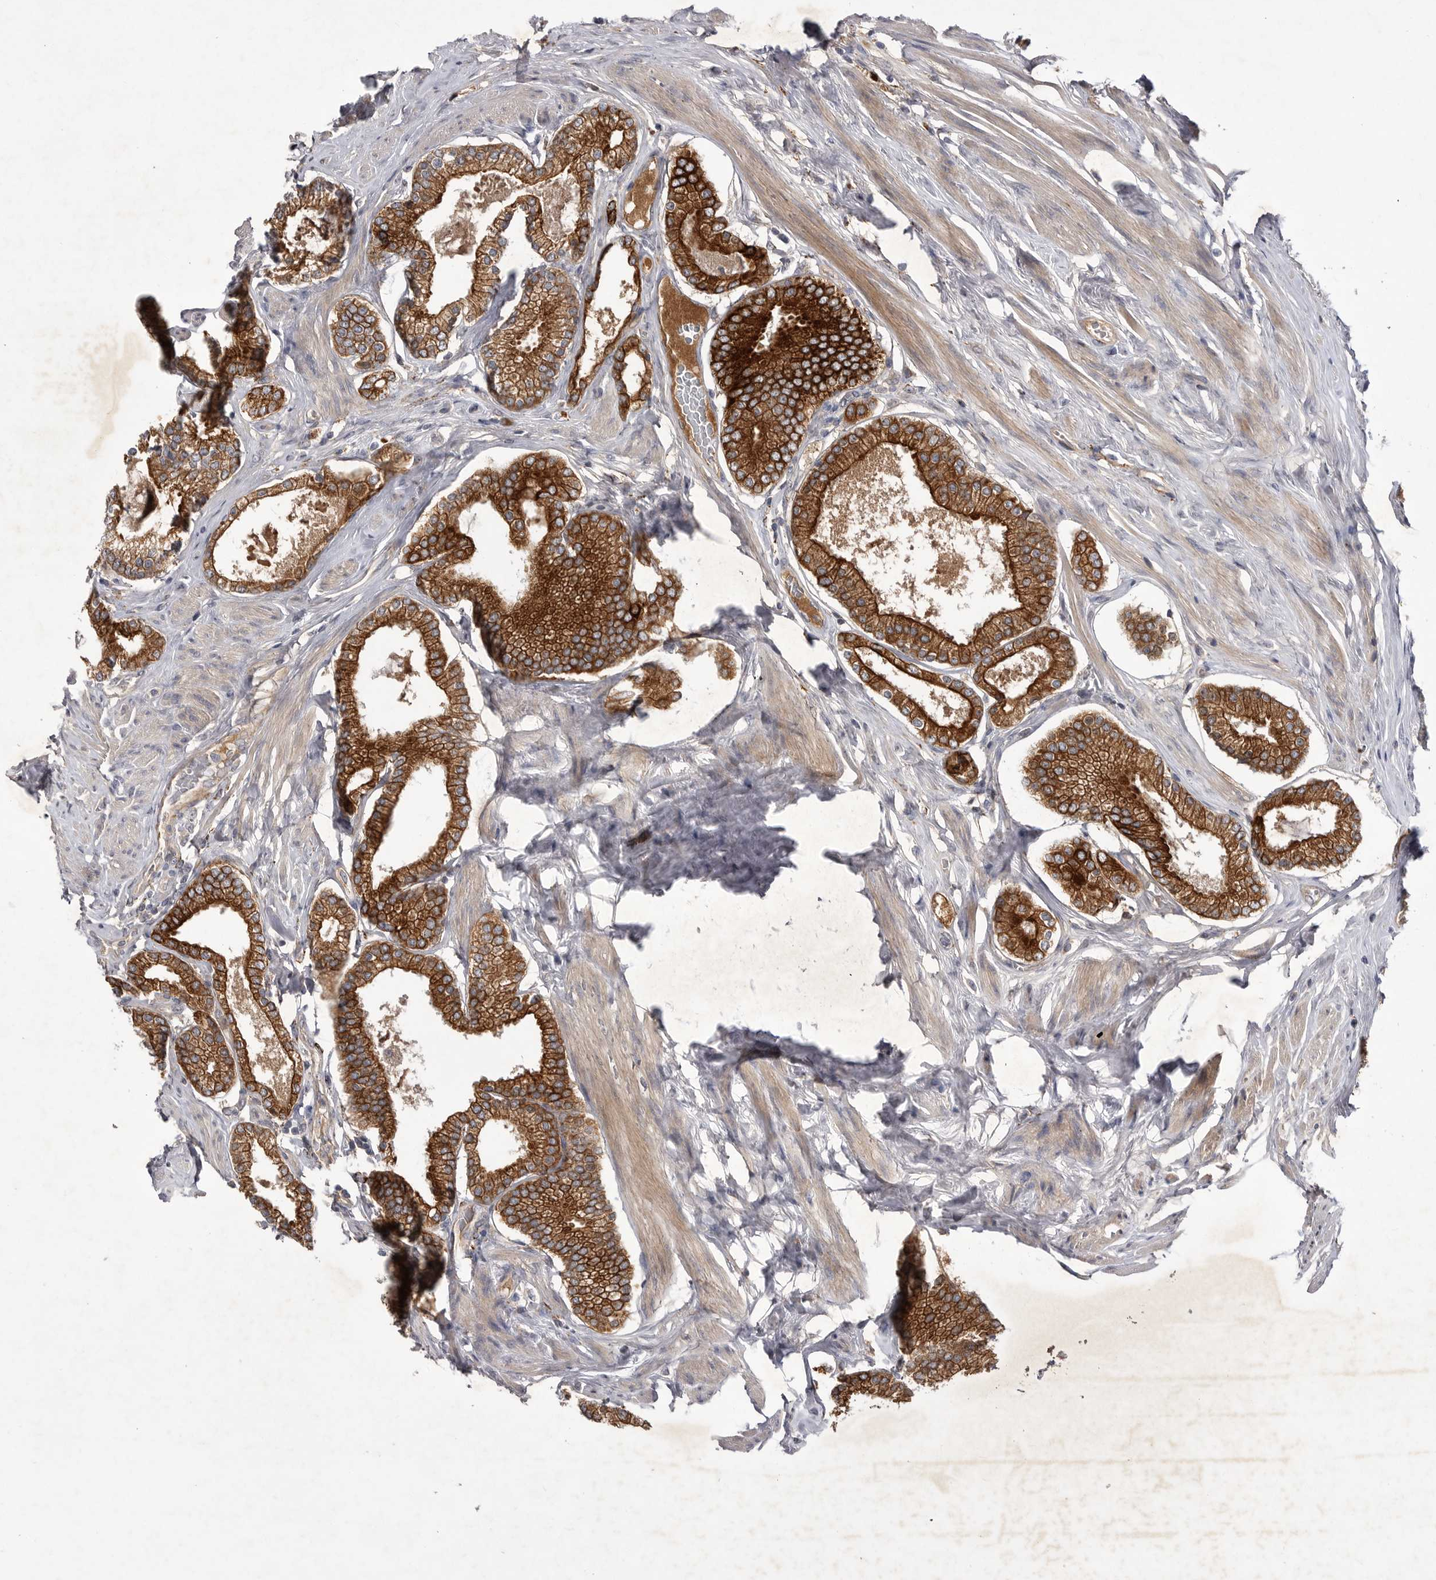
{"staining": {"intensity": "strong", "quantity": ">75%", "location": "cytoplasmic/membranous"}, "tissue": "prostate cancer", "cell_type": "Tumor cells", "image_type": "cancer", "snomed": [{"axis": "morphology", "description": "Adenocarcinoma, Low grade"}, {"axis": "topography", "description": "Prostate"}], "caption": "Prostate low-grade adenocarcinoma stained with a protein marker demonstrates strong staining in tumor cells.", "gene": "DHDDS", "patient": {"sex": "male", "age": 71}}